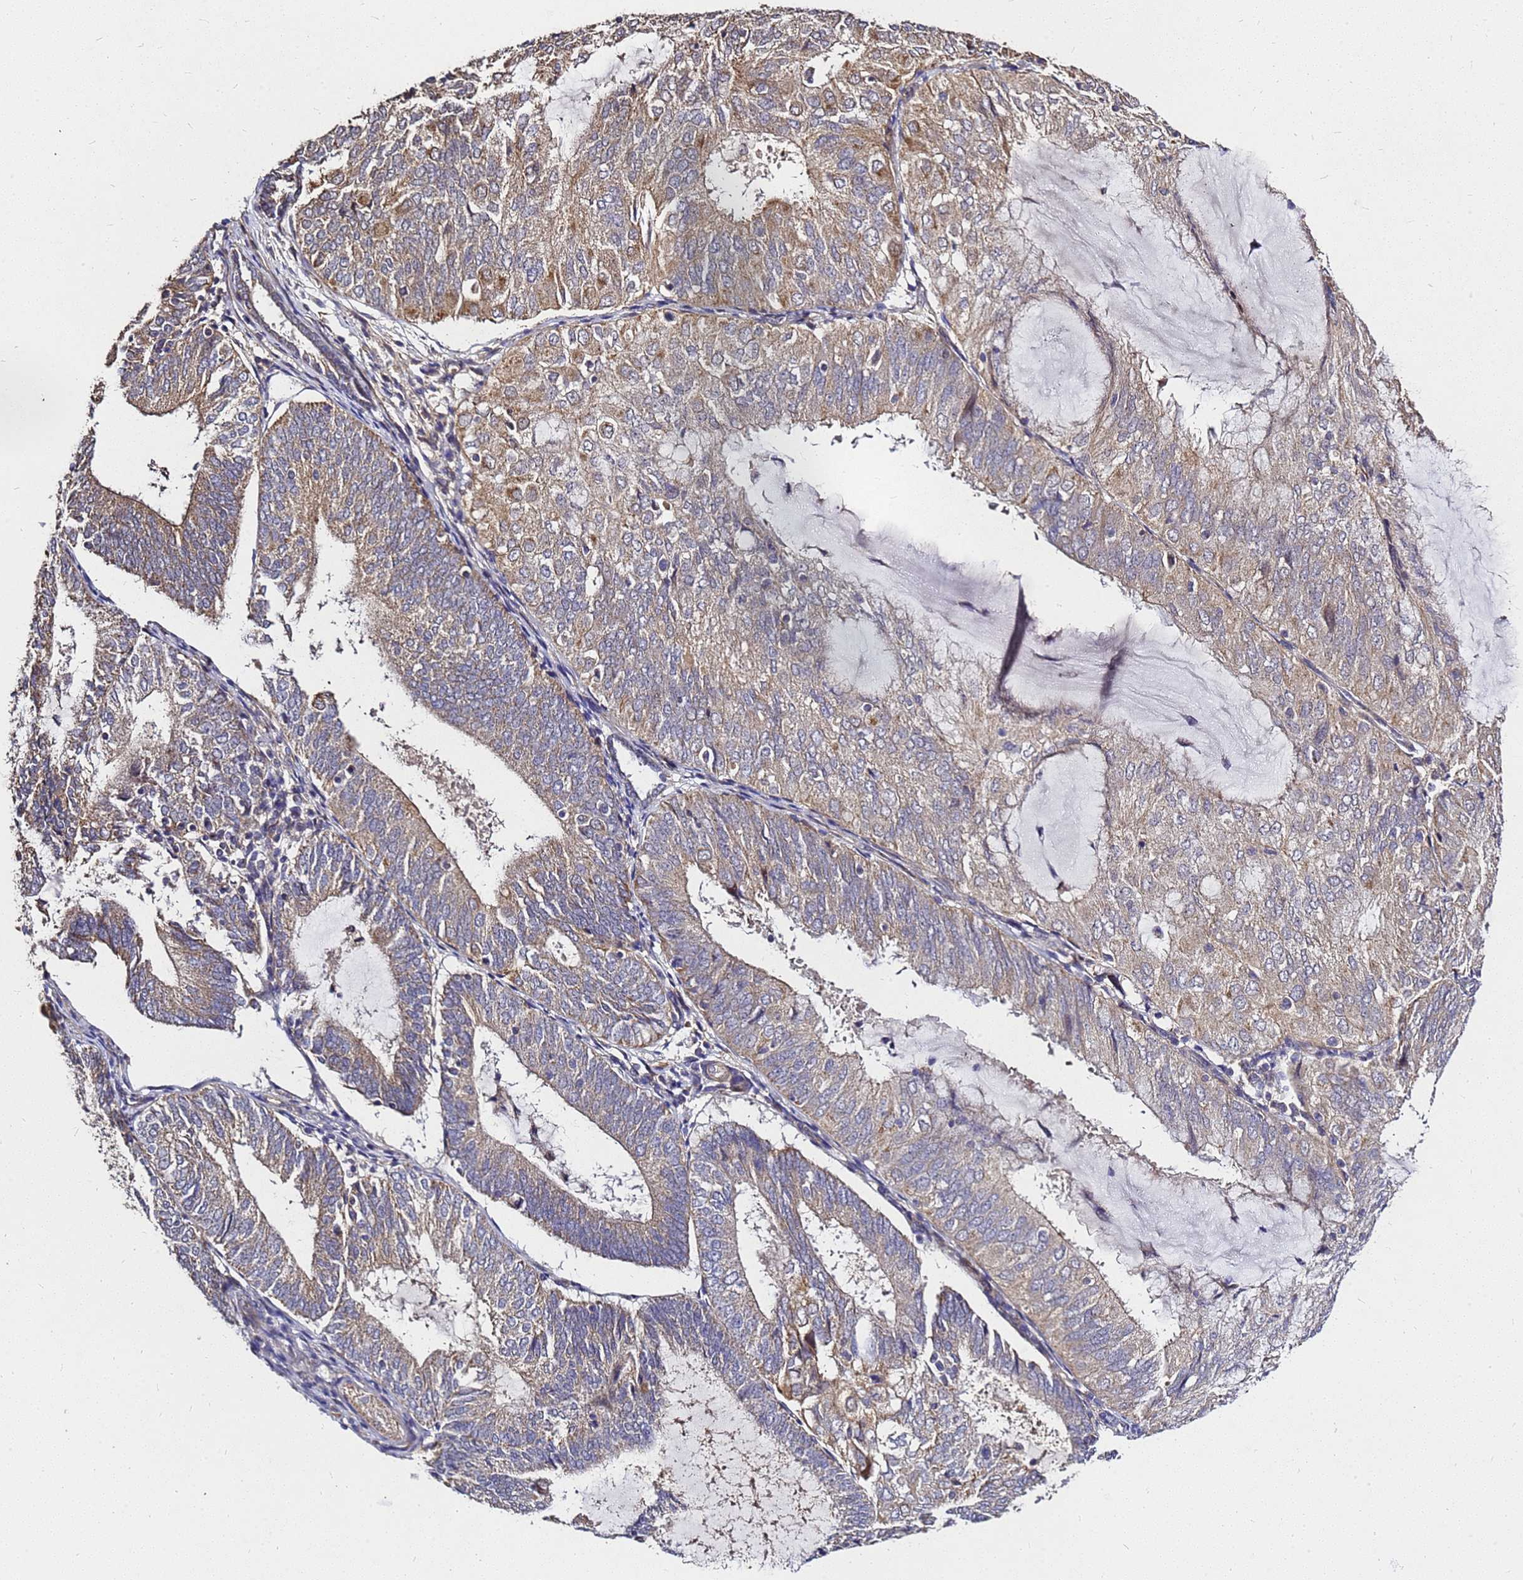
{"staining": {"intensity": "weak", "quantity": ">75%", "location": "cytoplasmic/membranous"}, "tissue": "endometrial cancer", "cell_type": "Tumor cells", "image_type": "cancer", "snomed": [{"axis": "morphology", "description": "Adenocarcinoma, NOS"}, {"axis": "topography", "description": "Endometrium"}], "caption": "Protein expression analysis of endometrial adenocarcinoma shows weak cytoplasmic/membranous expression in about >75% of tumor cells.", "gene": "RSPRY1", "patient": {"sex": "female", "age": 81}}